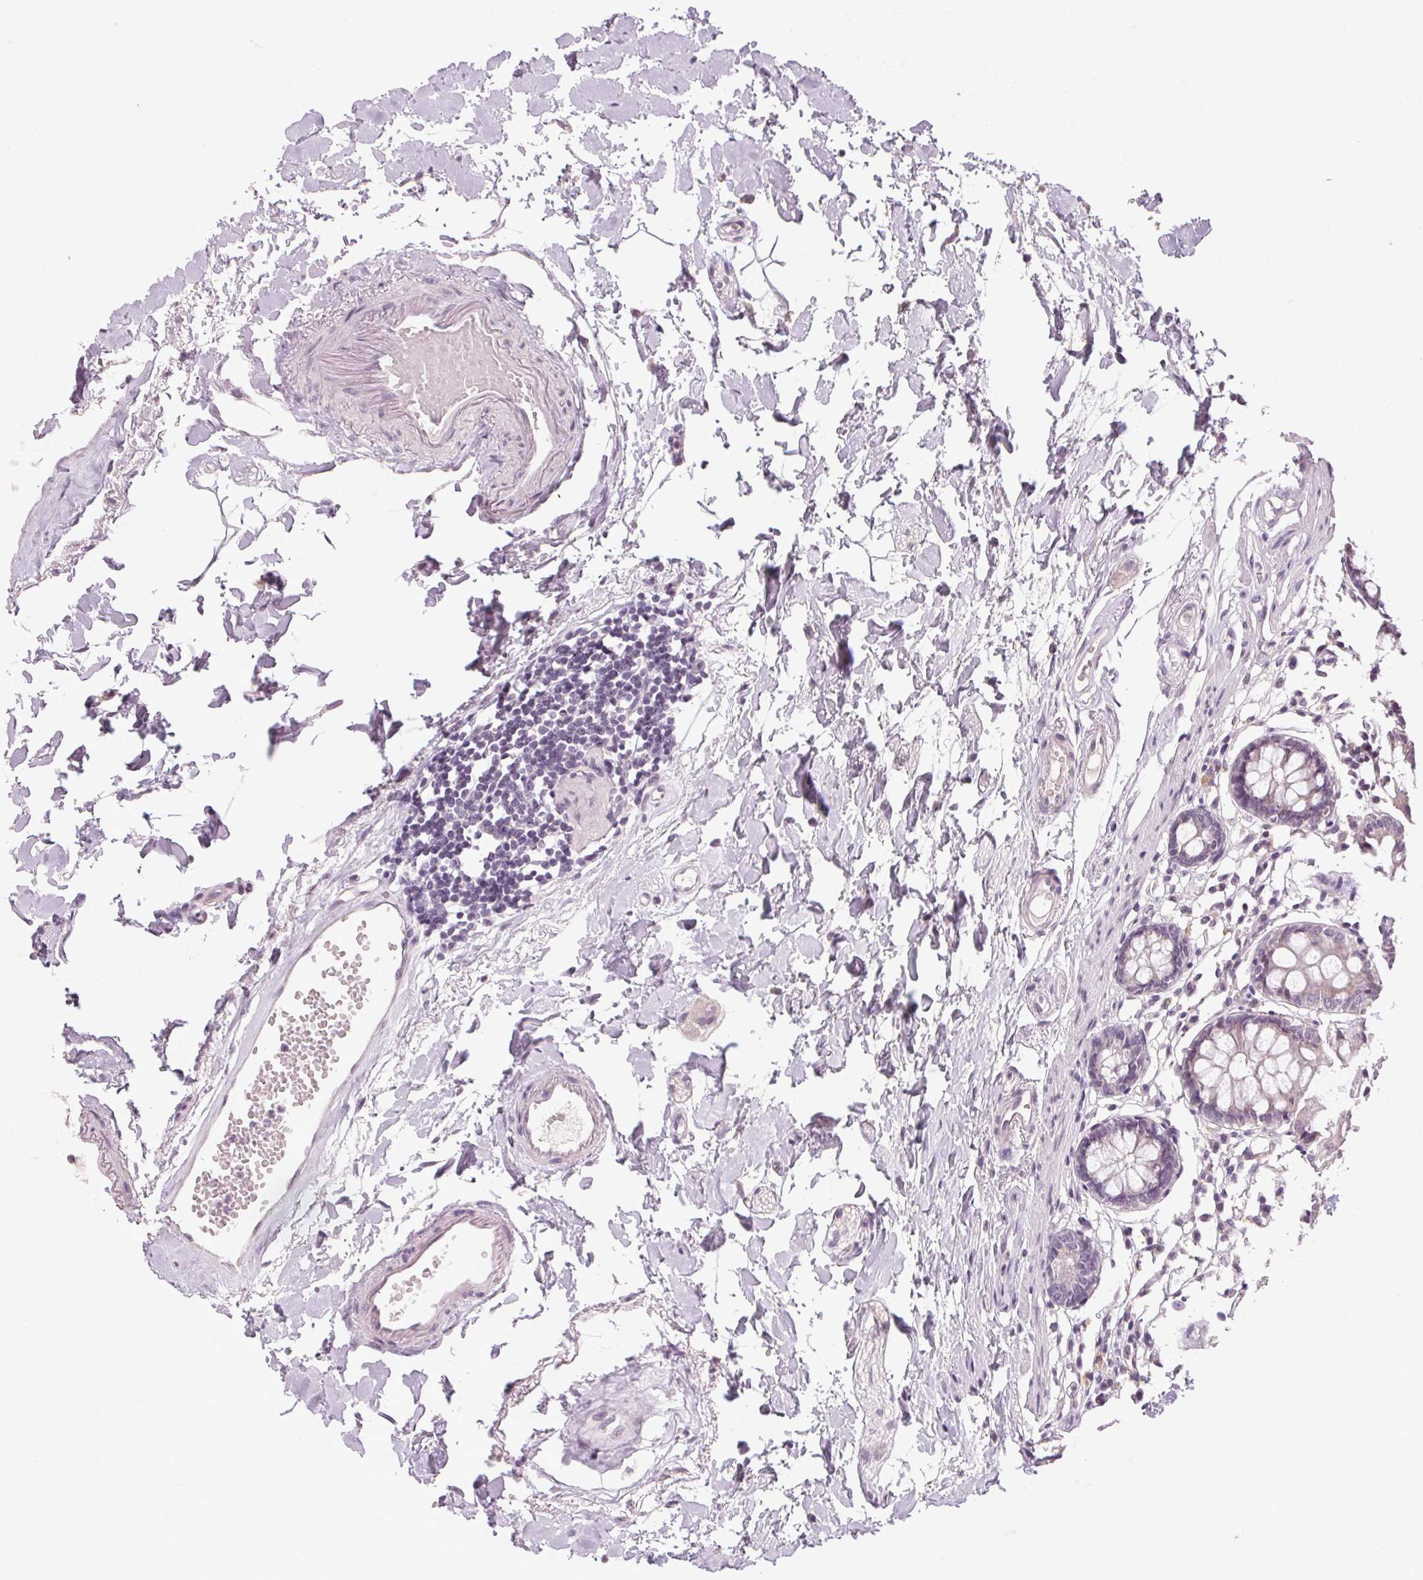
{"staining": {"intensity": "negative", "quantity": "none", "location": "none"}, "tissue": "colon", "cell_type": "Endothelial cells", "image_type": "normal", "snomed": [{"axis": "morphology", "description": "Normal tissue, NOS"}, {"axis": "topography", "description": "Colon"}], "caption": "IHC photomicrograph of normal human colon stained for a protein (brown), which exhibits no staining in endothelial cells. (Stains: DAB immunohistochemistry with hematoxylin counter stain, Microscopy: brightfield microscopy at high magnification).", "gene": "POMC", "patient": {"sex": "female", "age": 84}}